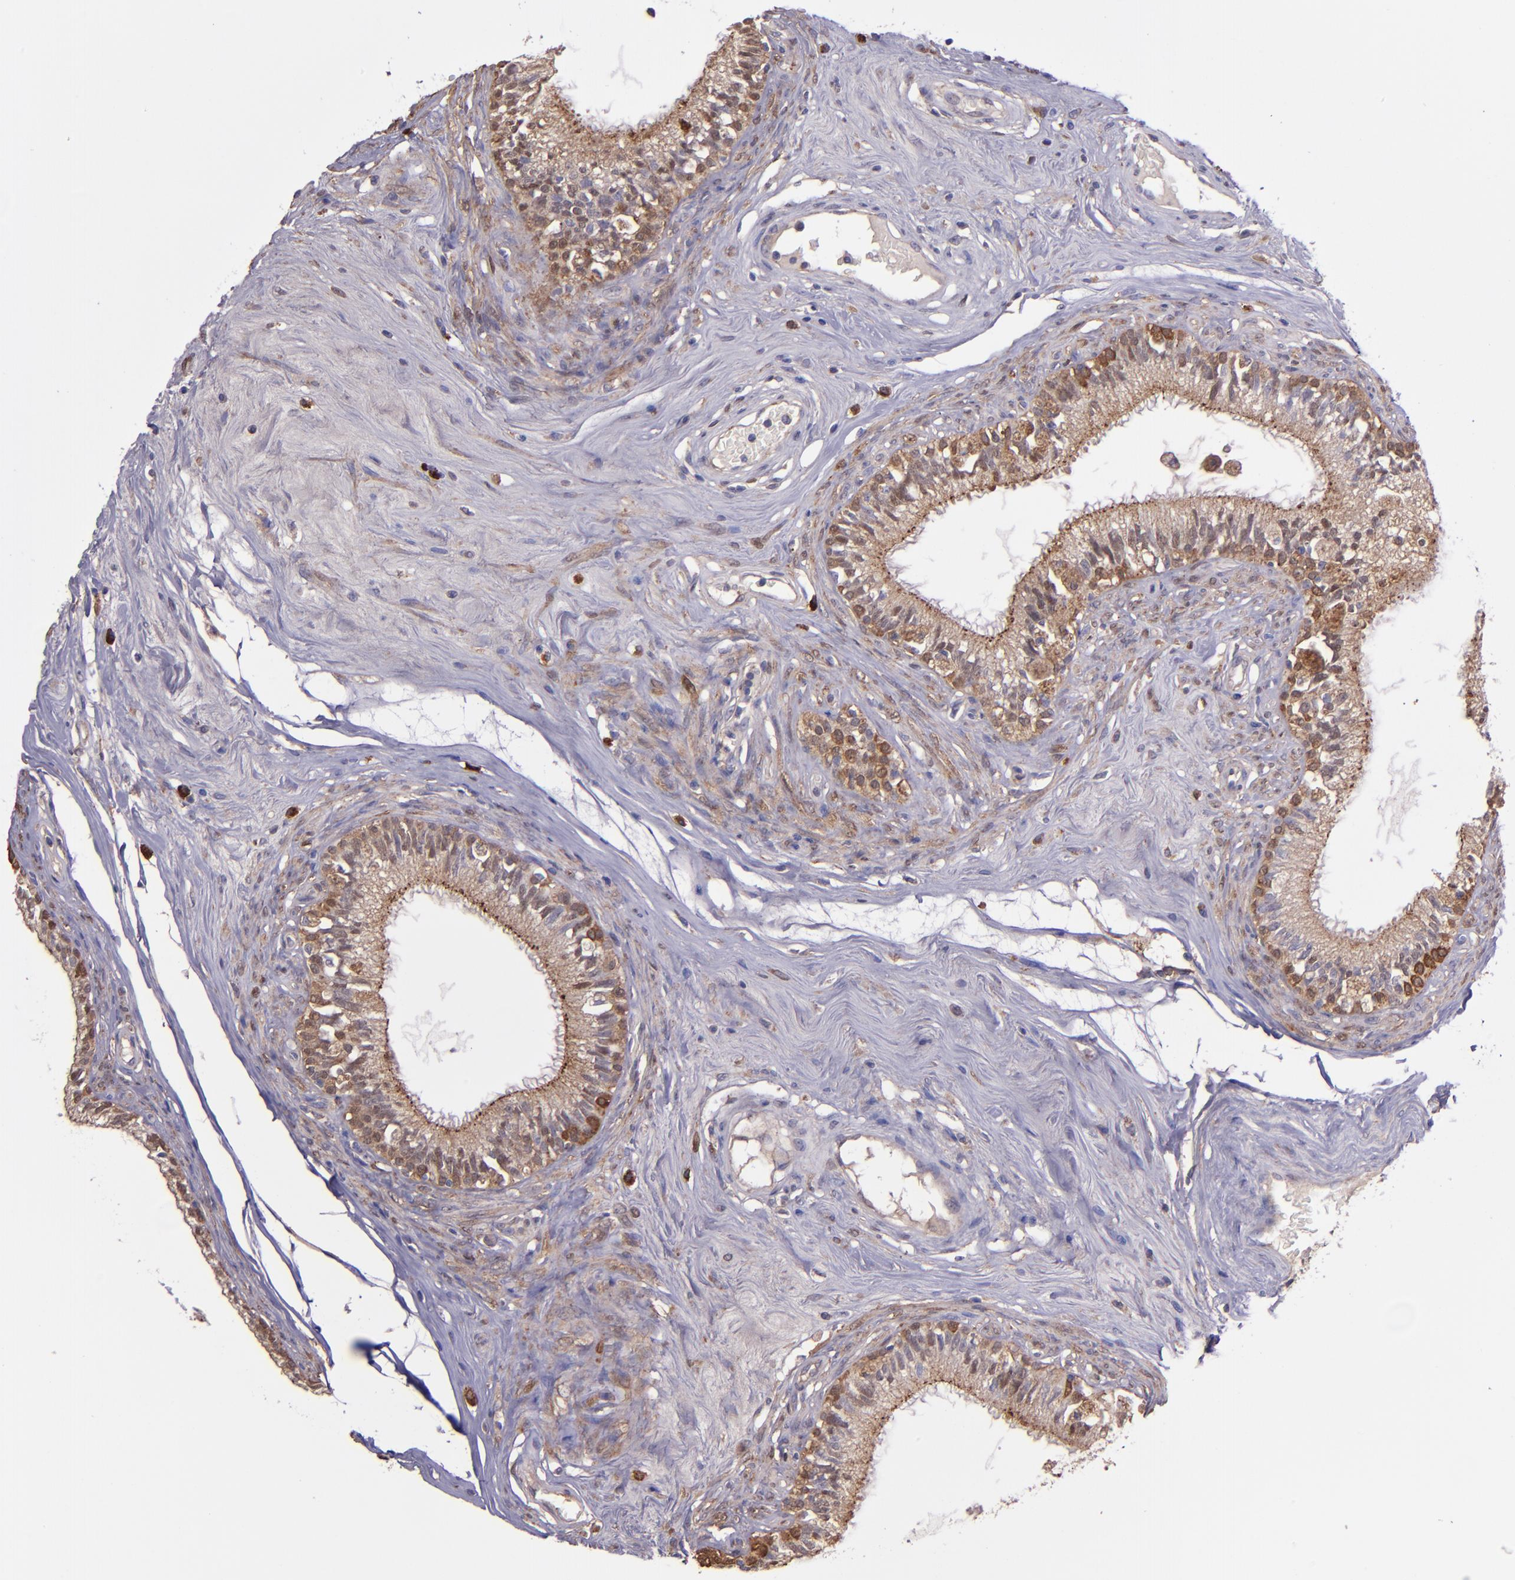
{"staining": {"intensity": "moderate", "quantity": "25%-75%", "location": "cytoplasmic/membranous,nuclear"}, "tissue": "epididymis", "cell_type": "Glandular cells", "image_type": "normal", "snomed": [{"axis": "morphology", "description": "Normal tissue, NOS"}, {"axis": "morphology", "description": "Inflammation, NOS"}, {"axis": "topography", "description": "Epididymis"}], "caption": "Immunohistochemistry (IHC) staining of unremarkable epididymis, which displays medium levels of moderate cytoplasmic/membranous,nuclear staining in approximately 25%-75% of glandular cells indicating moderate cytoplasmic/membranous,nuclear protein staining. The staining was performed using DAB (brown) for protein detection and nuclei were counterstained in hematoxylin (blue).", "gene": "WASH6P", "patient": {"sex": "male", "age": 84}}